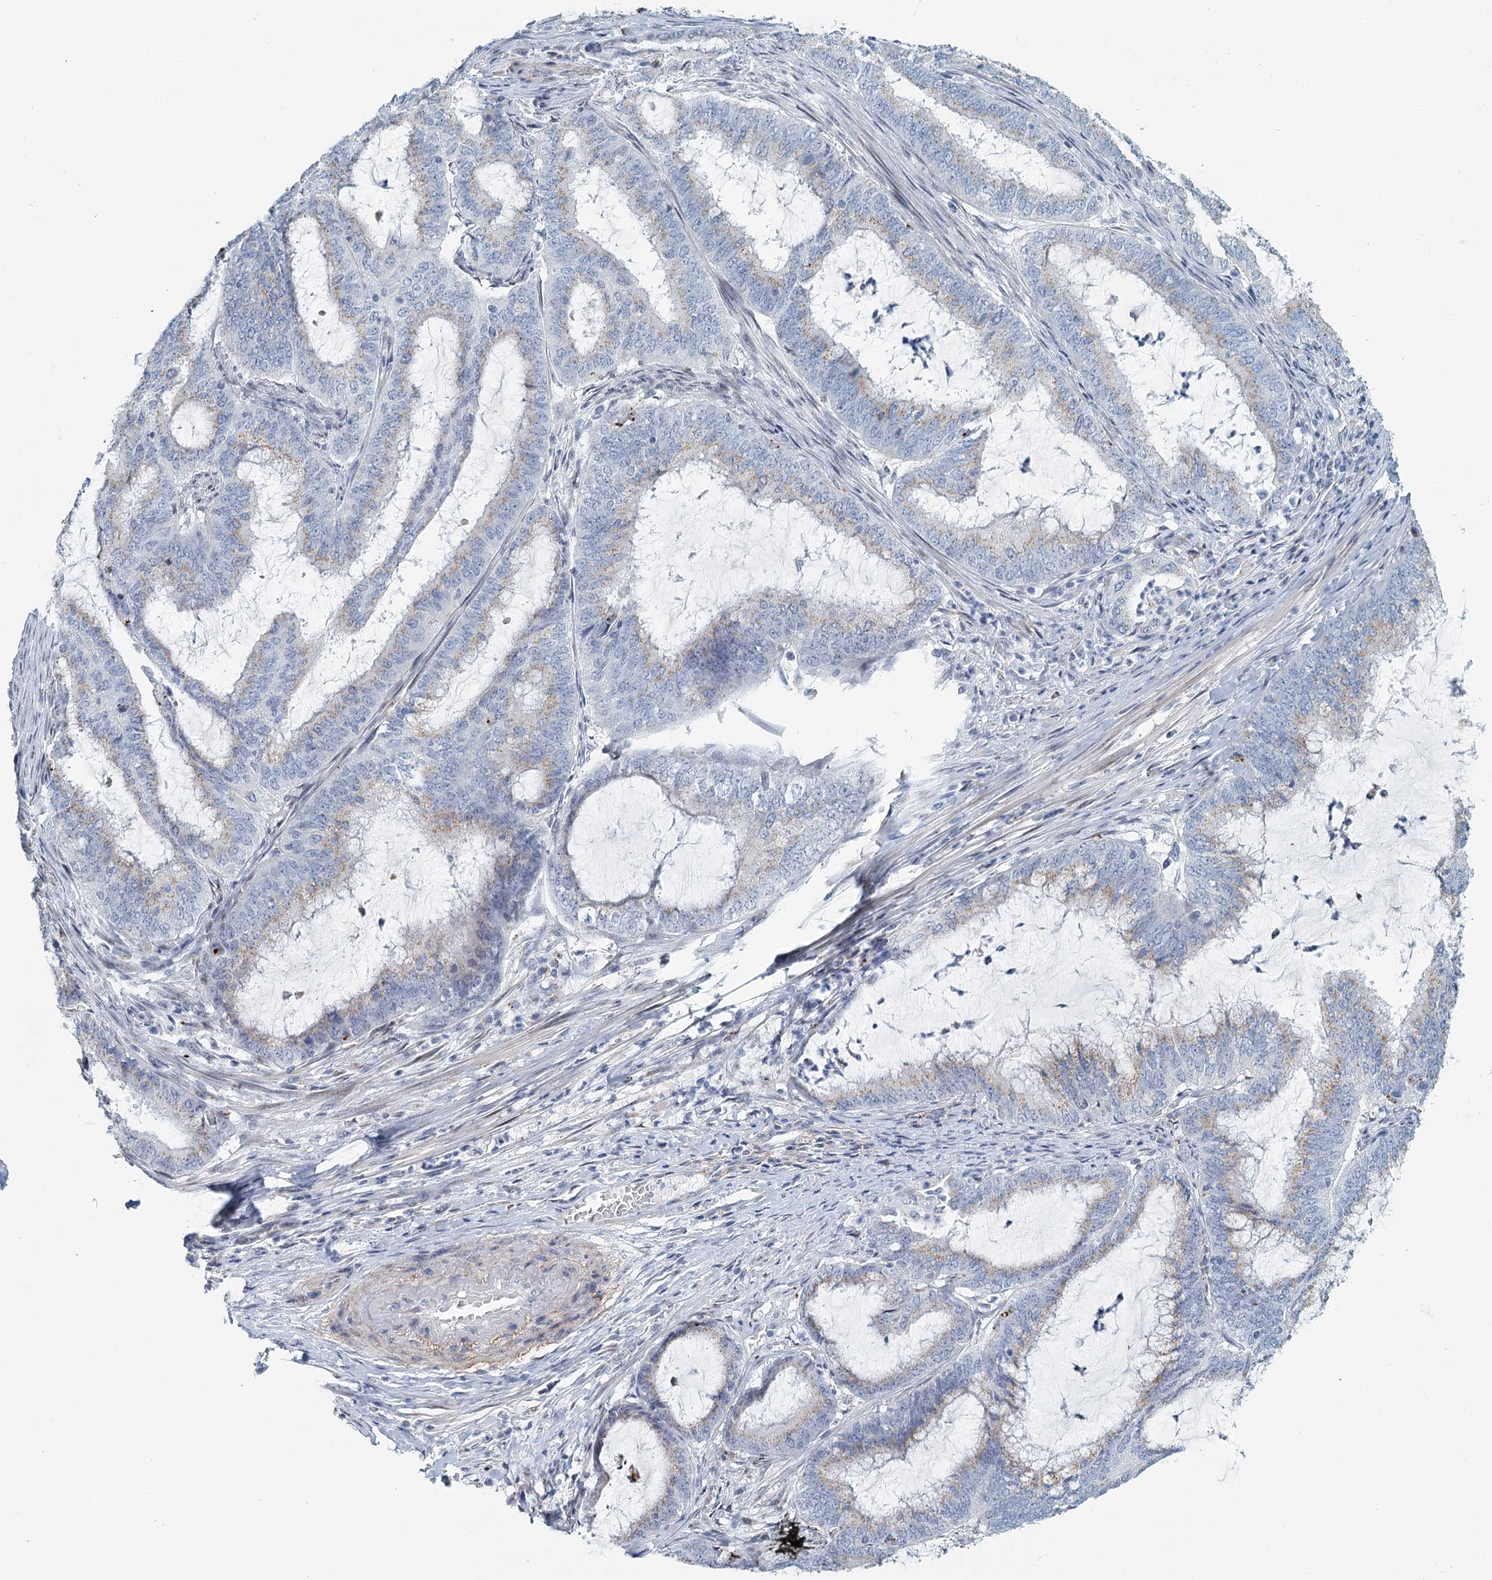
{"staining": {"intensity": "weak", "quantity": "25%-75%", "location": "cytoplasmic/membranous"}, "tissue": "endometrial cancer", "cell_type": "Tumor cells", "image_type": "cancer", "snomed": [{"axis": "morphology", "description": "Adenocarcinoma, NOS"}, {"axis": "topography", "description": "Endometrium"}], "caption": "Tumor cells demonstrate low levels of weak cytoplasmic/membranous expression in approximately 25%-75% of cells in human endometrial adenocarcinoma. (Brightfield microscopy of DAB IHC at high magnification).", "gene": "ZNF527", "patient": {"sex": "female", "age": 51}}